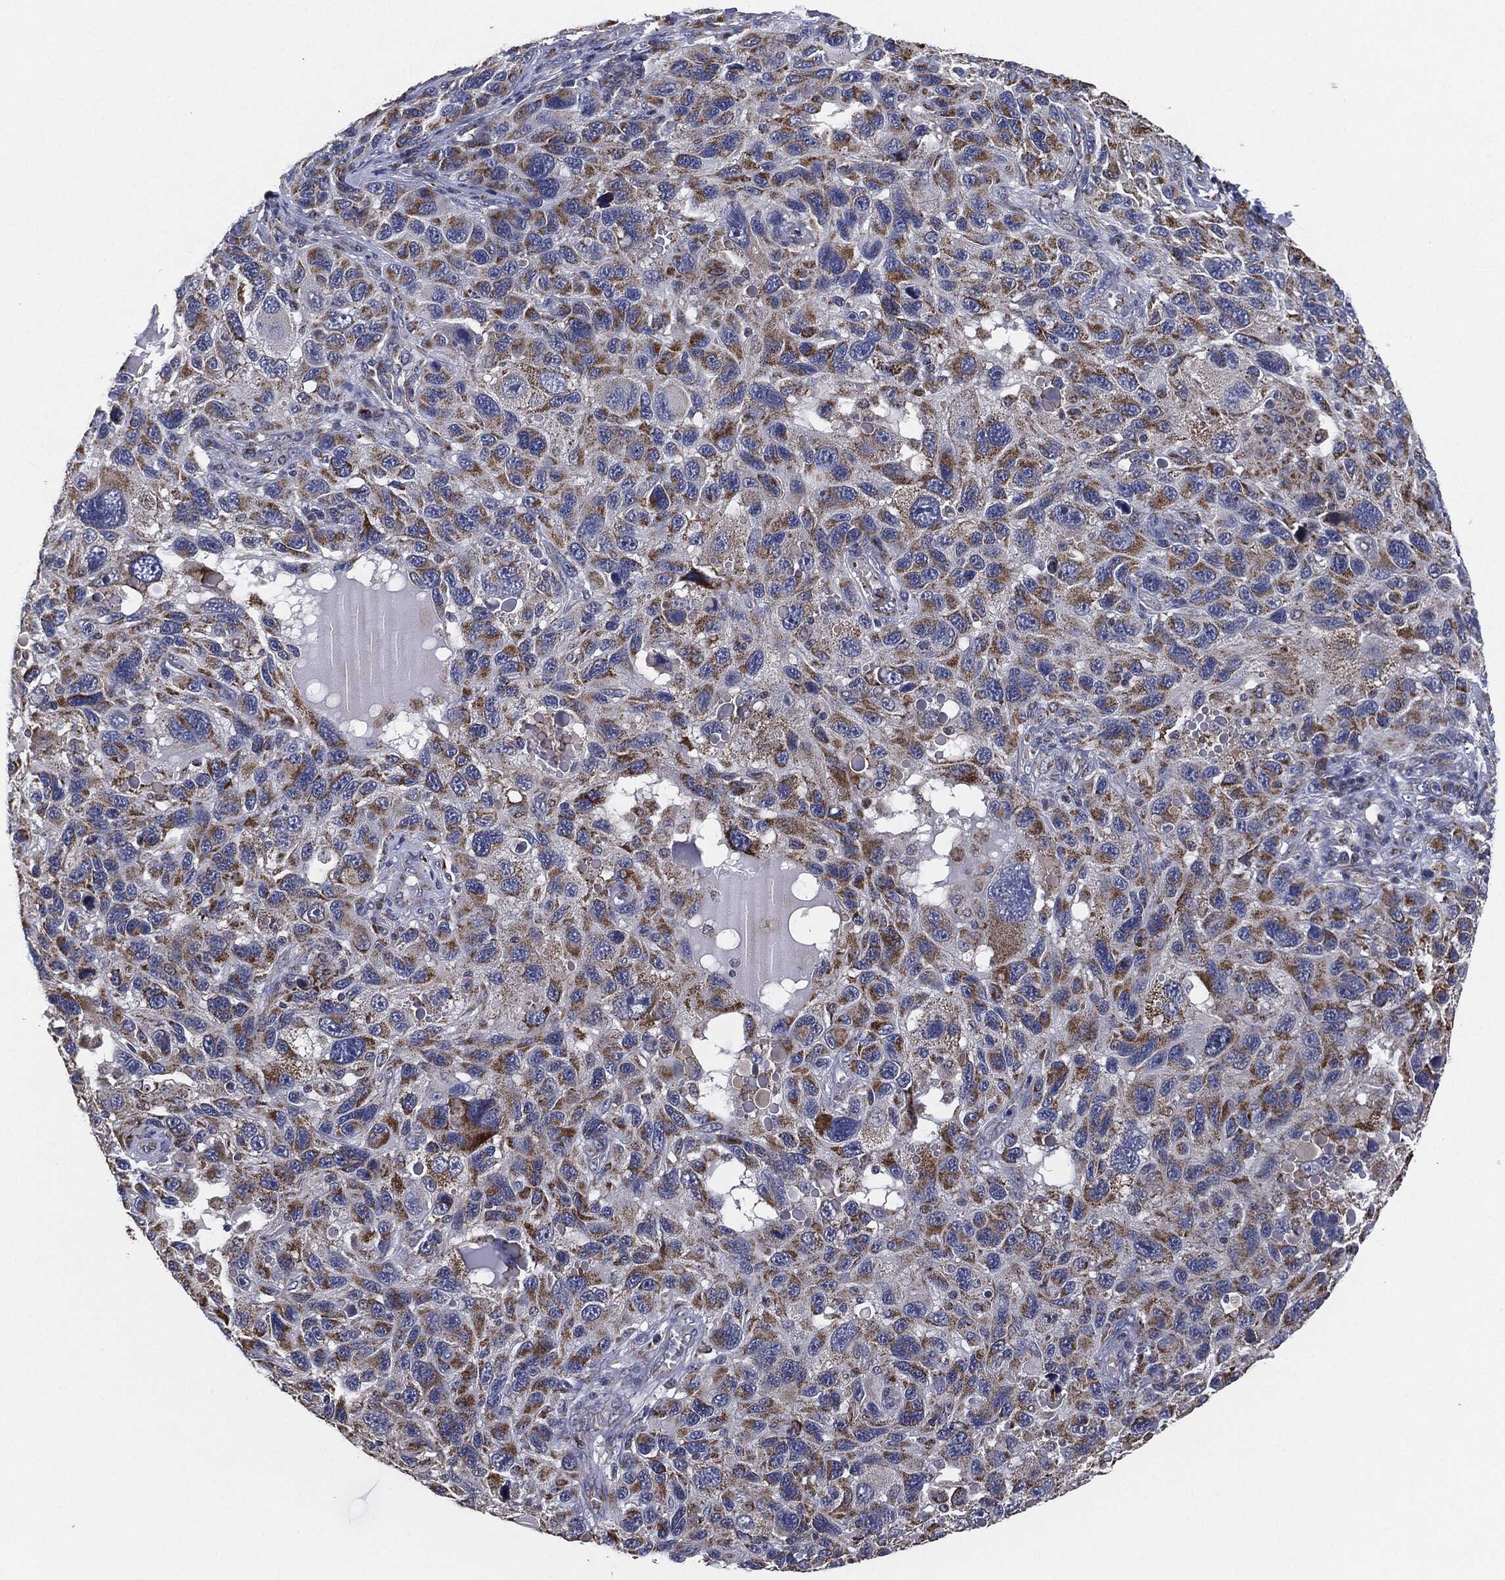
{"staining": {"intensity": "strong", "quantity": "25%-75%", "location": "cytoplasmic/membranous"}, "tissue": "melanoma", "cell_type": "Tumor cells", "image_type": "cancer", "snomed": [{"axis": "morphology", "description": "Malignant melanoma, NOS"}, {"axis": "topography", "description": "Skin"}], "caption": "About 25%-75% of tumor cells in human malignant melanoma exhibit strong cytoplasmic/membranous protein staining as visualized by brown immunohistochemical staining.", "gene": "NDUFV2", "patient": {"sex": "male", "age": 53}}